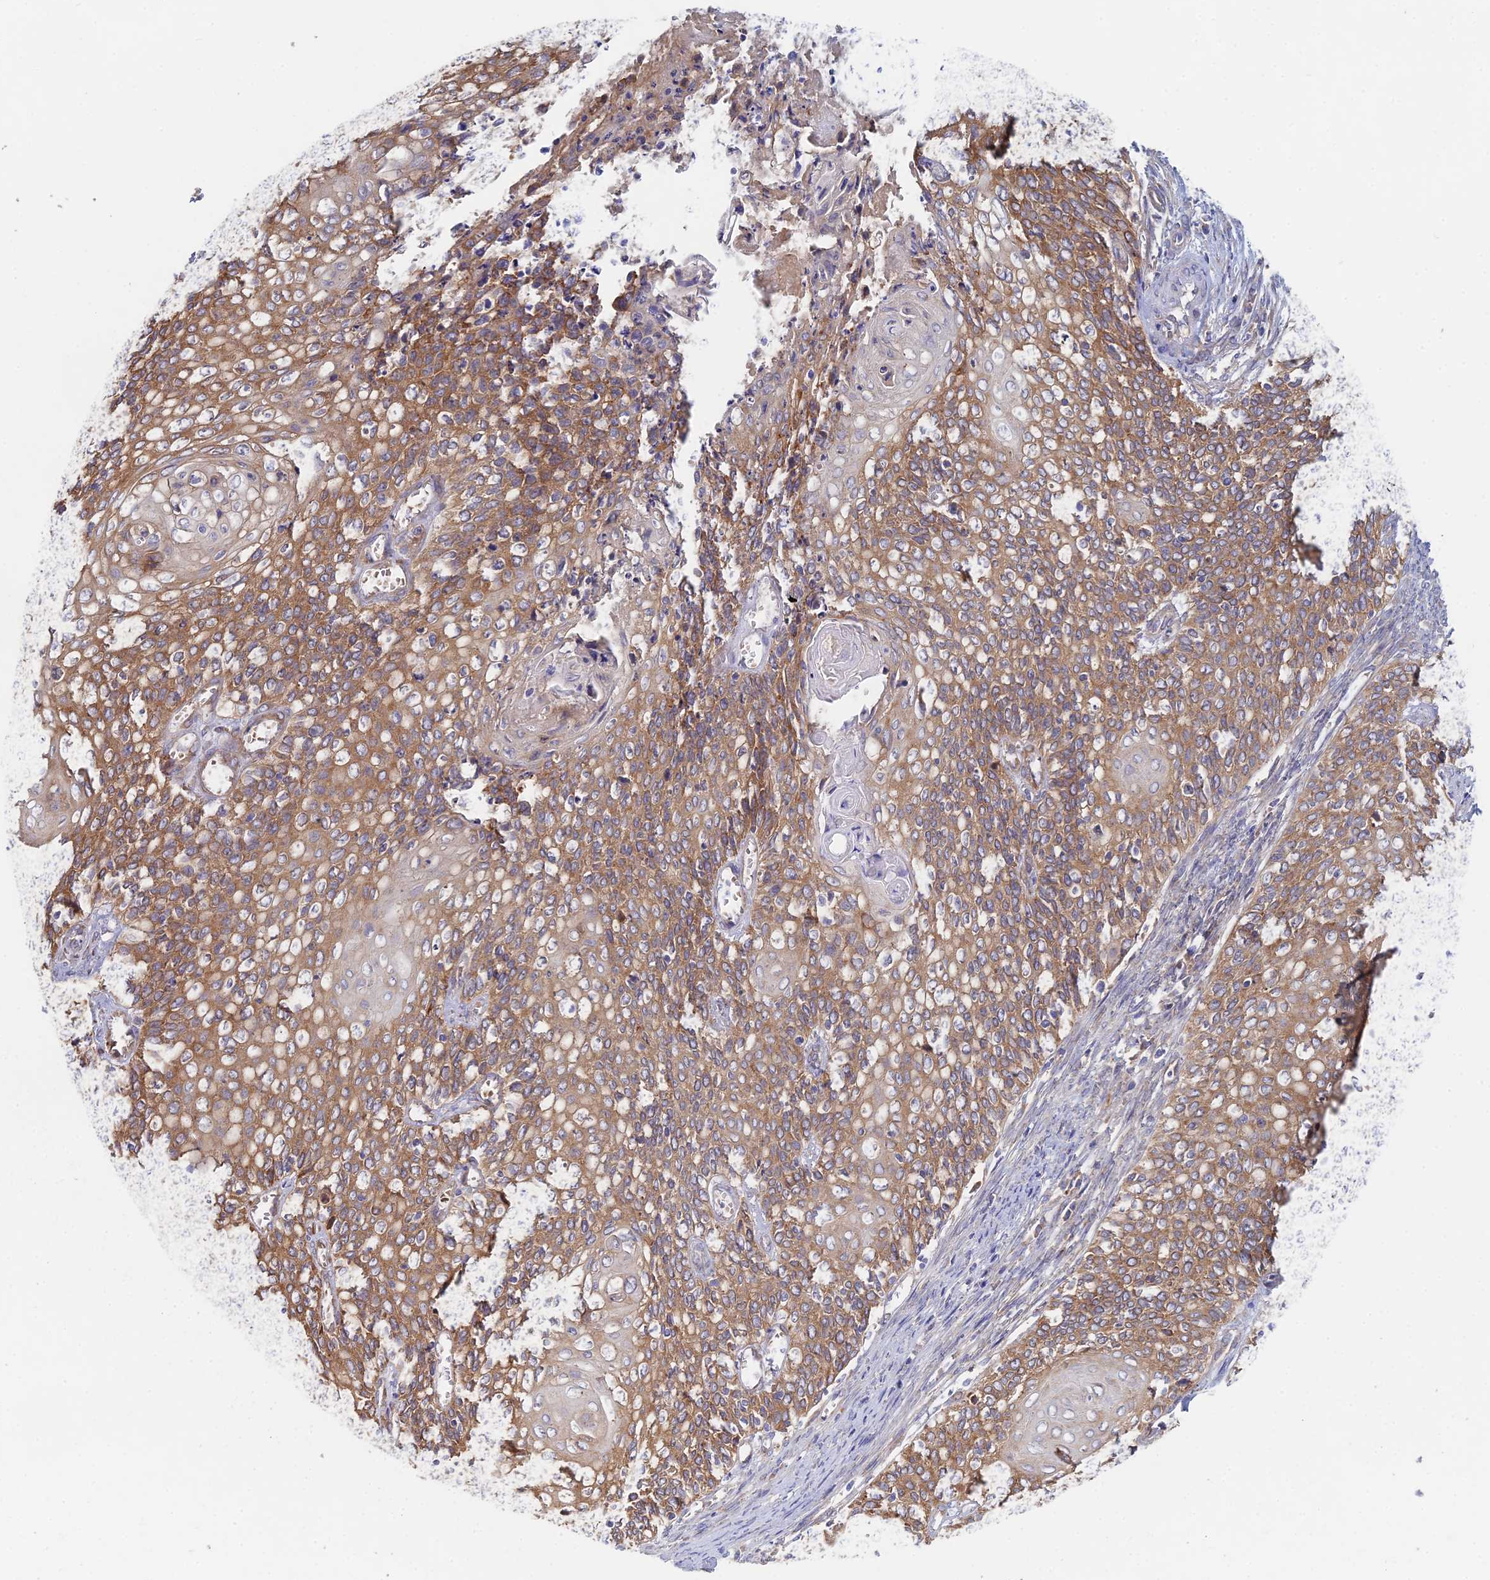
{"staining": {"intensity": "moderate", "quantity": ">75%", "location": "cytoplasmic/membranous"}, "tissue": "cervical cancer", "cell_type": "Tumor cells", "image_type": "cancer", "snomed": [{"axis": "morphology", "description": "Squamous cell carcinoma, NOS"}, {"axis": "topography", "description": "Cervix"}], "caption": "Cervical squamous cell carcinoma tissue reveals moderate cytoplasmic/membranous positivity in about >75% of tumor cells", "gene": "ELOF1", "patient": {"sex": "female", "age": 39}}